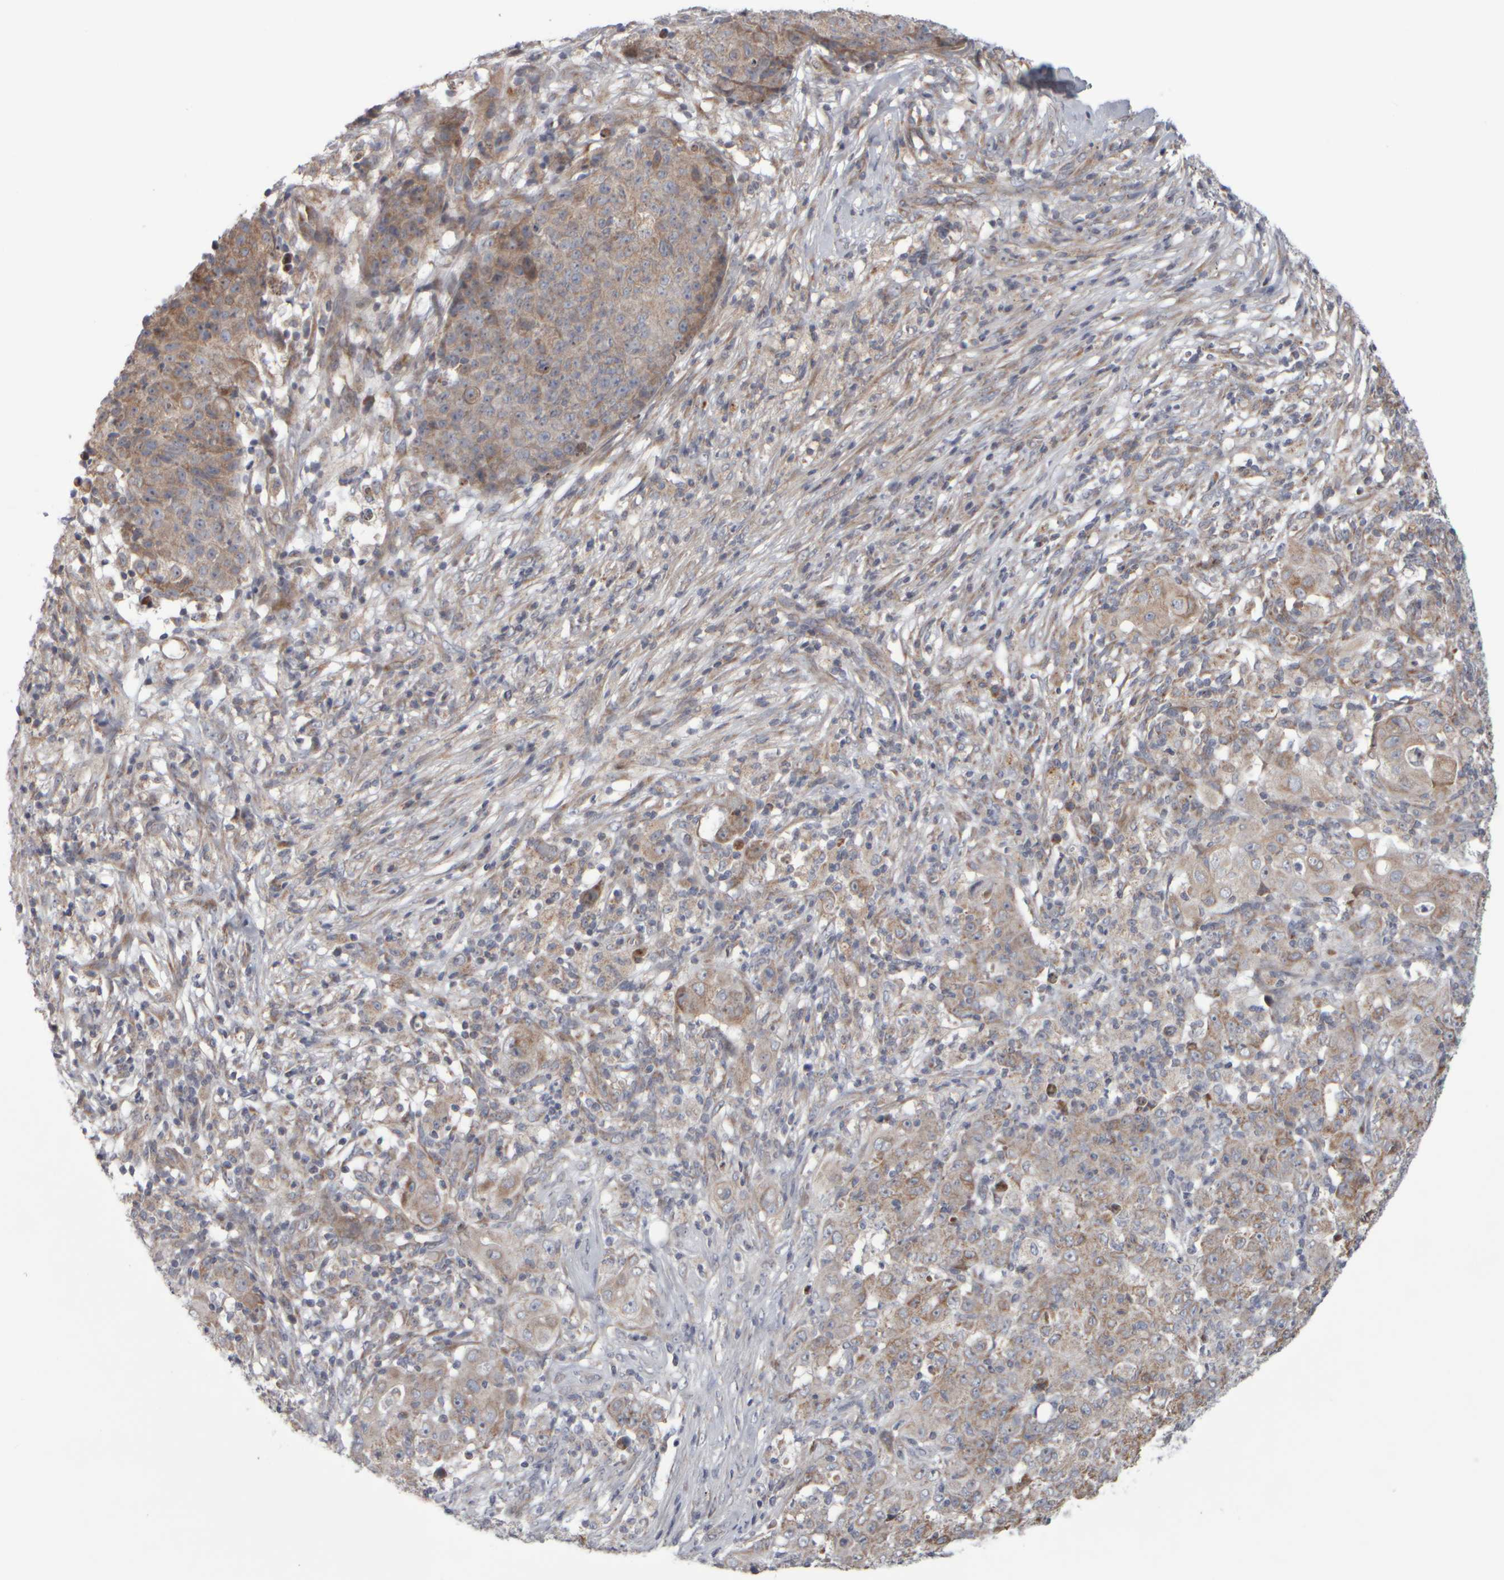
{"staining": {"intensity": "weak", "quantity": "25%-75%", "location": "cytoplasmic/membranous"}, "tissue": "ovarian cancer", "cell_type": "Tumor cells", "image_type": "cancer", "snomed": [{"axis": "morphology", "description": "Carcinoma, endometroid"}, {"axis": "topography", "description": "Ovary"}], "caption": "A high-resolution micrograph shows immunohistochemistry (IHC) staining of ovarian endometroid carcinoma, which displays weak cytoplasmic/membranous staining in approximately 25%-75% of tumor cells. (IHC, brightfield microscopy, high magnification).", "gene": "SCO1", "patient": {"sex": "female", "age": 42}}